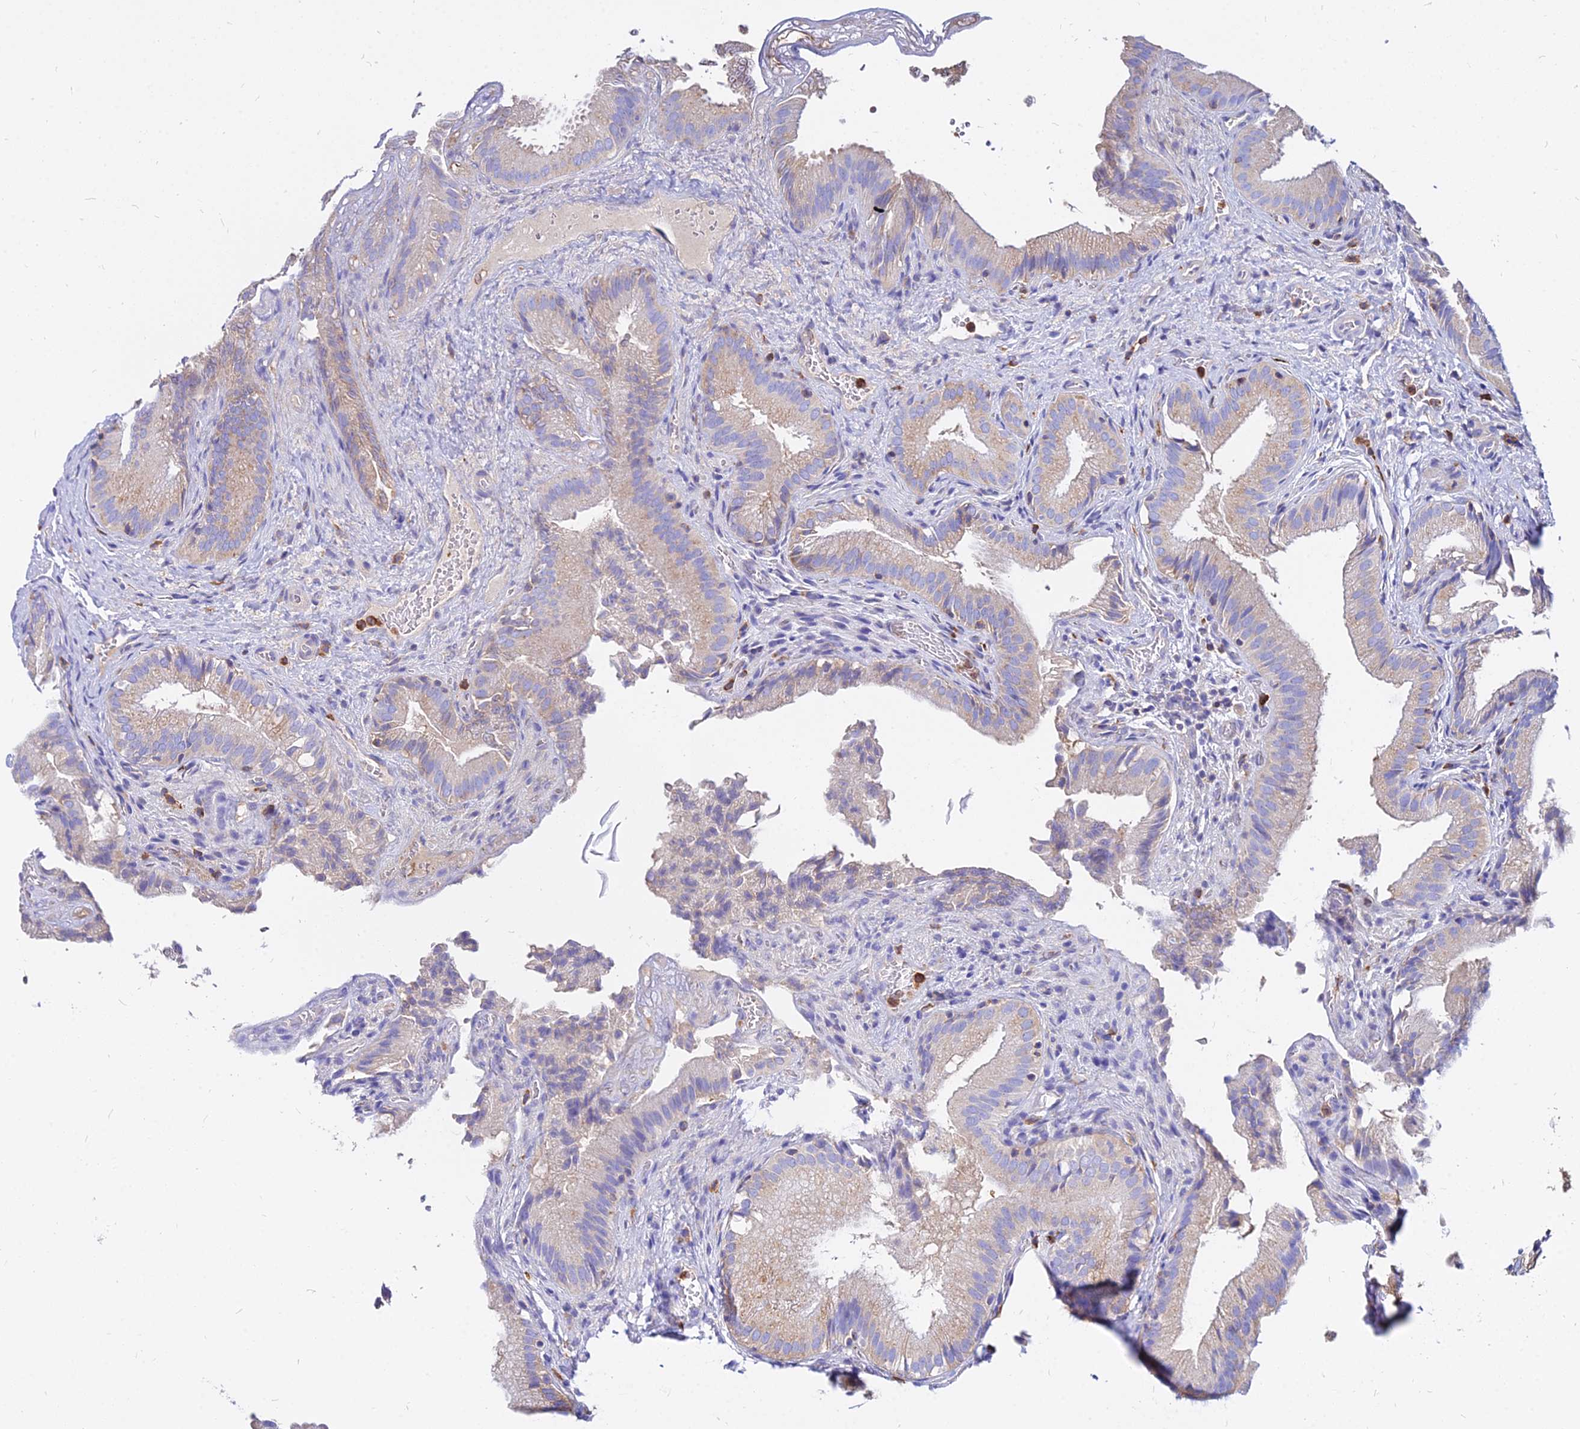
{"staining": {"intensity": "weak", "quantity": "25%-75%", "location": "cytoplasmic/membranous"}, "tissue": "gallbladder", "cell_type": "Glandular cells", "image_type": "normal", "snomed": [{"axis": "morphology", "description": "Normal tissue, NOS"}, {"axis": "topography", "description": "Gallbladder"}], "caption": "Protein staining displays weak cytoplasmic/membranous staining in approximately 25%-75% of glandular cells in normal gallbladder.", "gene": "AGTRAP", "patient": {"sex": "female", "age": 30}}